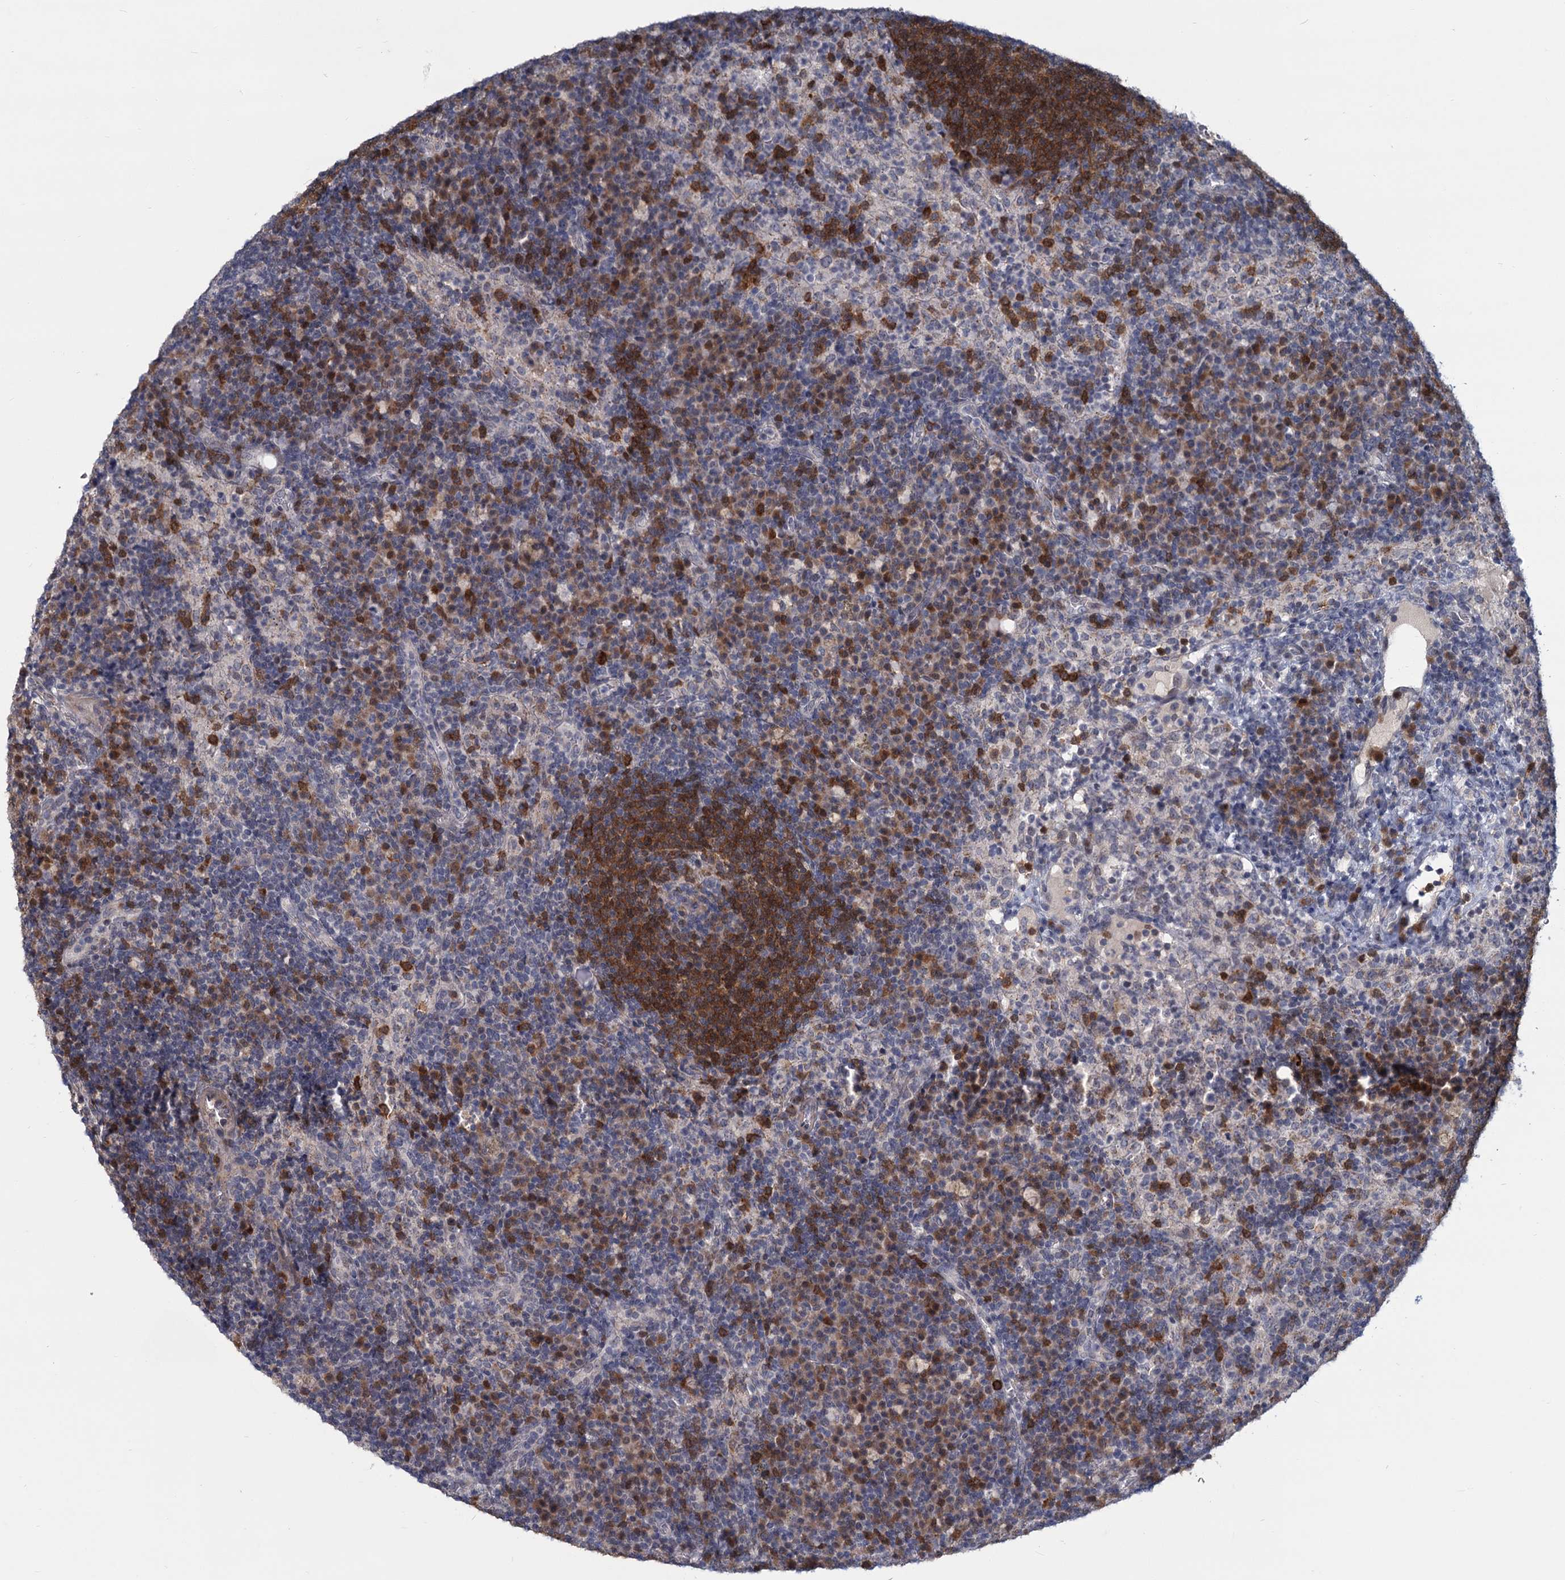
{"staining": {"intensity": "strong", "quantity": ">75%", "location": "cytoplasmic/membranous"}, "tissue": "lymph node", "cell_type": "Germinal center cells", "image_type": "normal", "snomed": [{"axis": "morphology", "description": "Normal tissue, NOS"}, {"axis": "topography", "description": "Lymph node"}], "caption": "Protein expression analysis of unremarkable human lymph node reveals strong cytoplasmic/membranous staining in about >75% of germinal center cells.", "gene": "STAP1", "patient": {"sex": "female", "age": 70}}